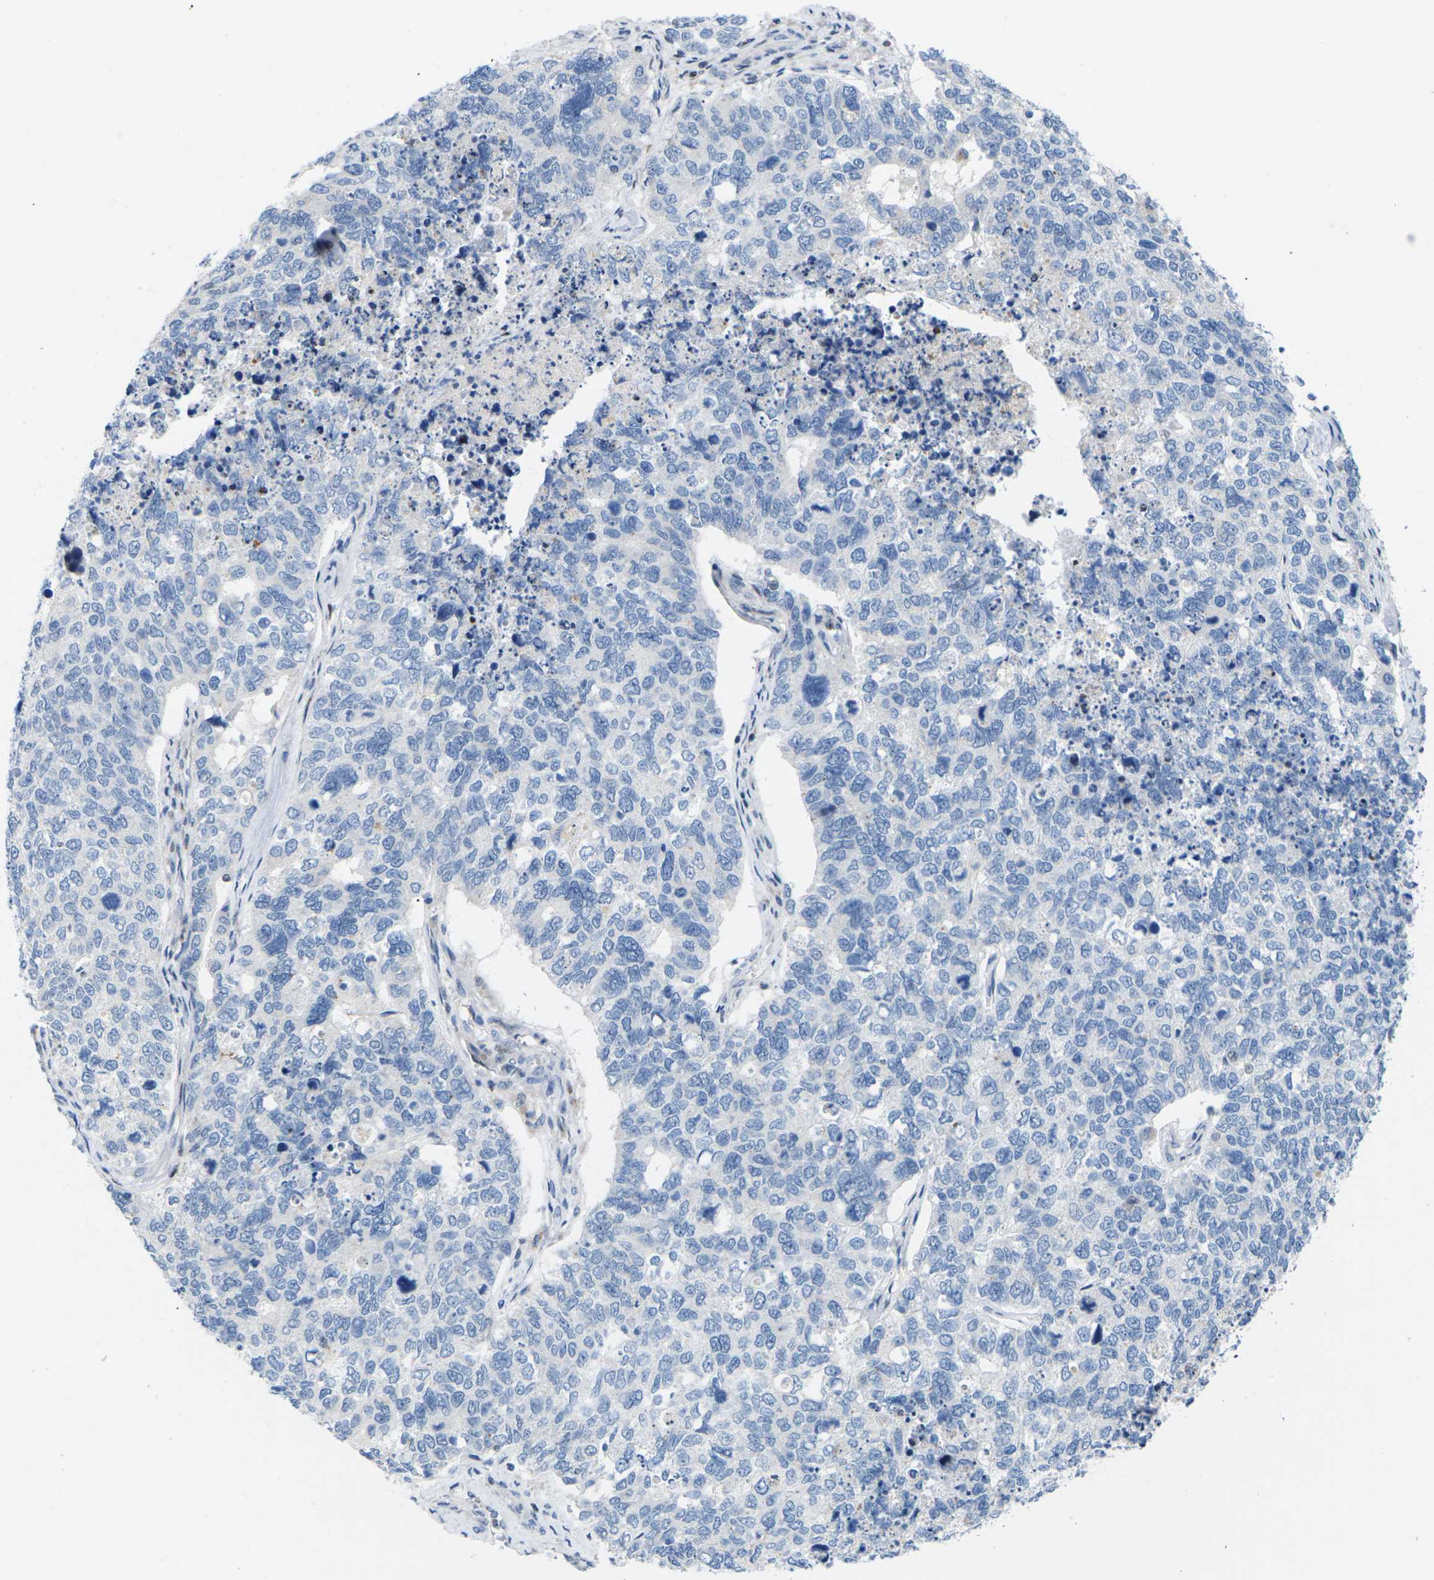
{"staining": {"intensity": "negative", "quantity": "none", "location": "none"}, "tissue": "cervical cancer", "cell_type": "Tumor cells", "image_type": "cancer", "snomed": [{"axis": "morphology", "description": "Squamous cell carcinoma, NOS"}, {"axis": "topography", "description": "Cervix"}], "caption": "An immunohistochemistry (IHC) micrograph of cervical squamous cell carcinoma is shown. There is no staining in tumor cells of cervical squamous cell carcinoma.", "gene": "RPS6KA3", "patient": {"sex": "female", "age": 63}}